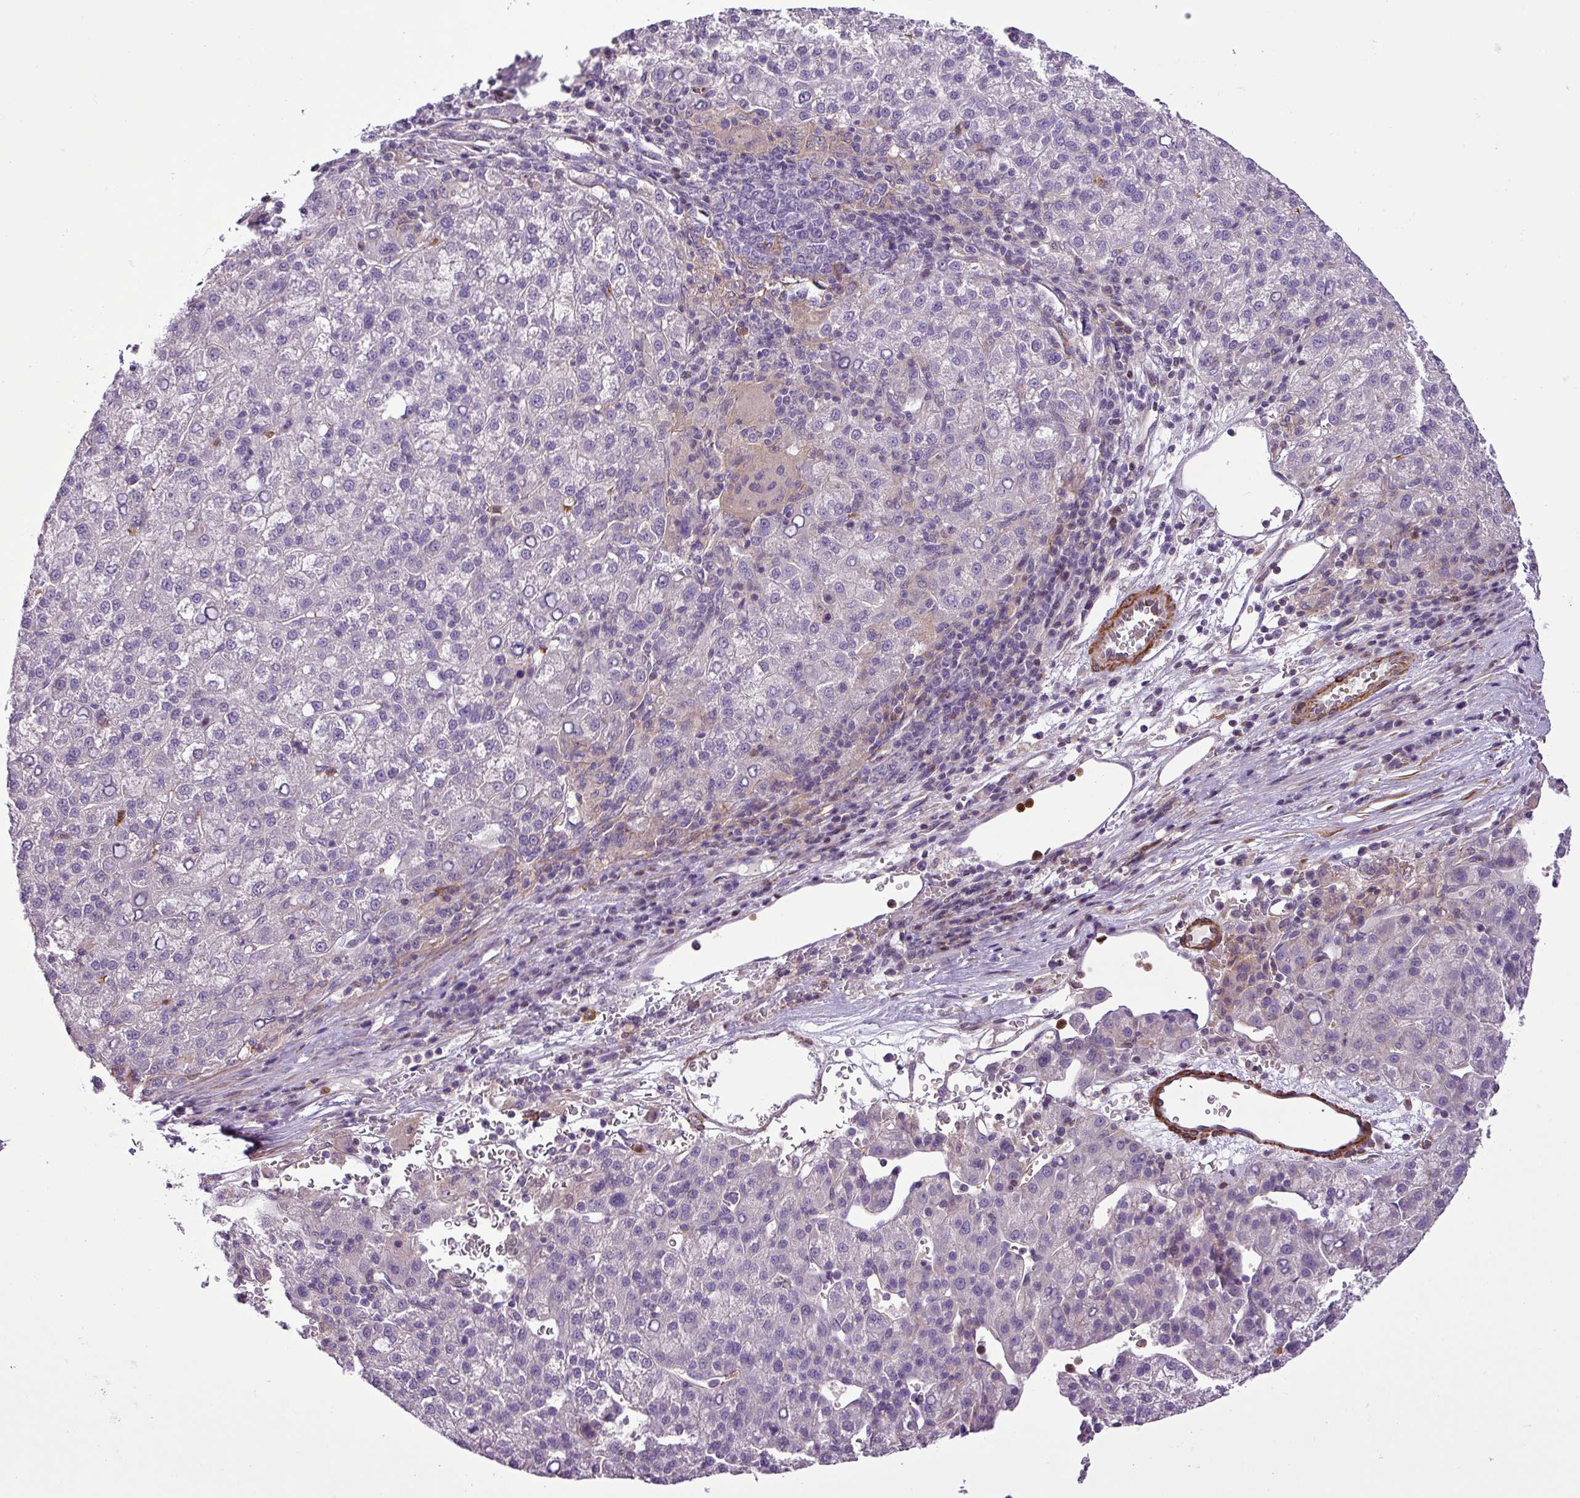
{"staining": {"intensity": "negative", "quantity": "none", "location": "none"}, "tissue": "liver cancer", "cell_type": "Tumor cells", "image_type": "cancer", "snomed": [{"axis": "morphology", "description": "Carcinoma, Hepatocellular, NOS"}, {"axis": "topography", "description": "Liver"}], "caption": "Immunohistochemistry (IHC) histopathology image of liver hepatocellular carcinoma stained for a protein (brown), which reveals no expression in tumor cells.", "gene": "NBEAL2", "patient": {"sex": "female", "age": 58}}